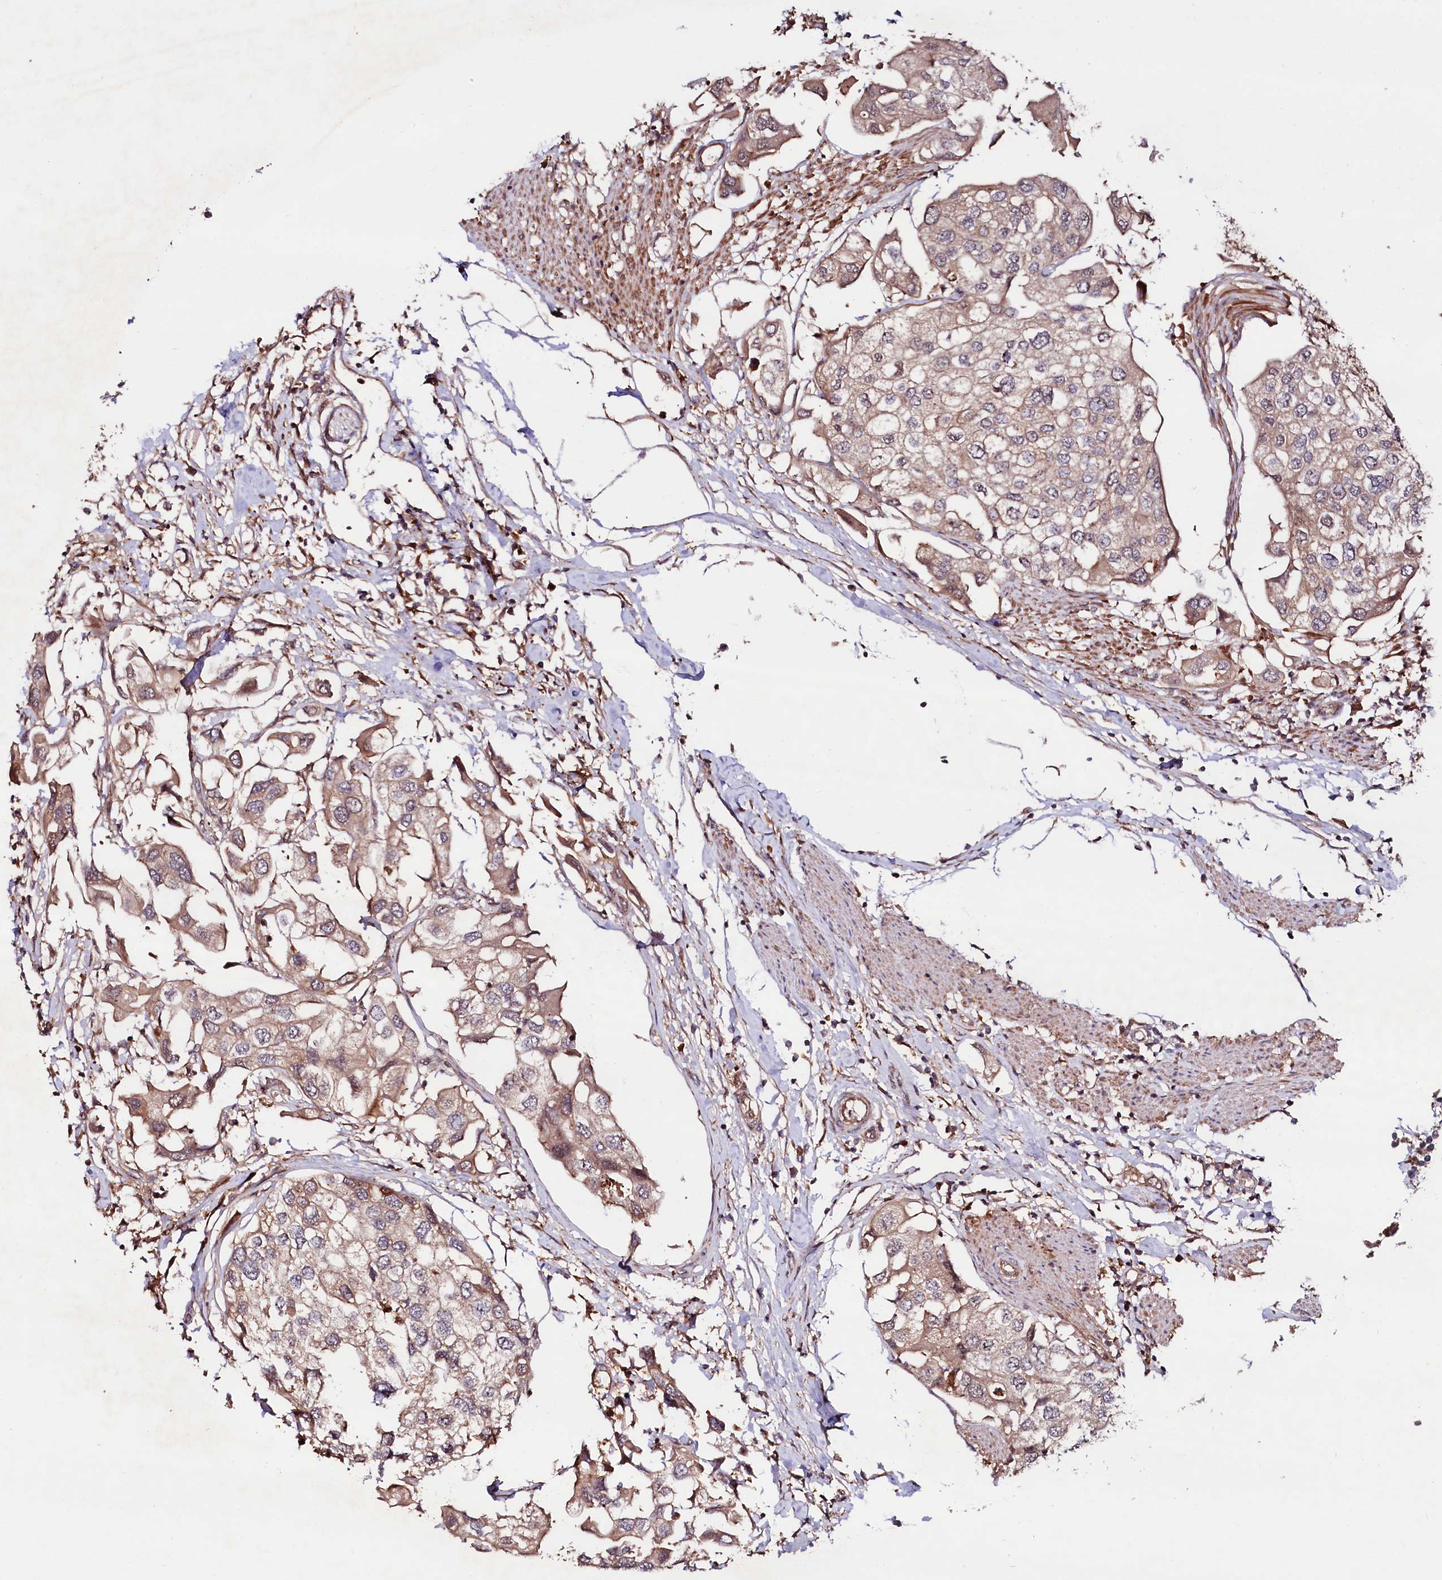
{"staining": {"intensity": "weak", "quantity": ">75%", "location": "cytoplasmic/membranous"}, "tissue": "urothelial cancer", "cell_type": "Tumor cells", "image_type": "cancer", "snomed": [{"axis": "morphology", "description": "Urothelial carcinoma, High grade"}, {"axis": "topography", "description": "Urinary bladder"}], "caption": "Urothelial cancer stained with a protein marker reveals weak staining in tumor cells.", "gene": "NEDD1", "patient": {"sex": "male", "age": 64}}